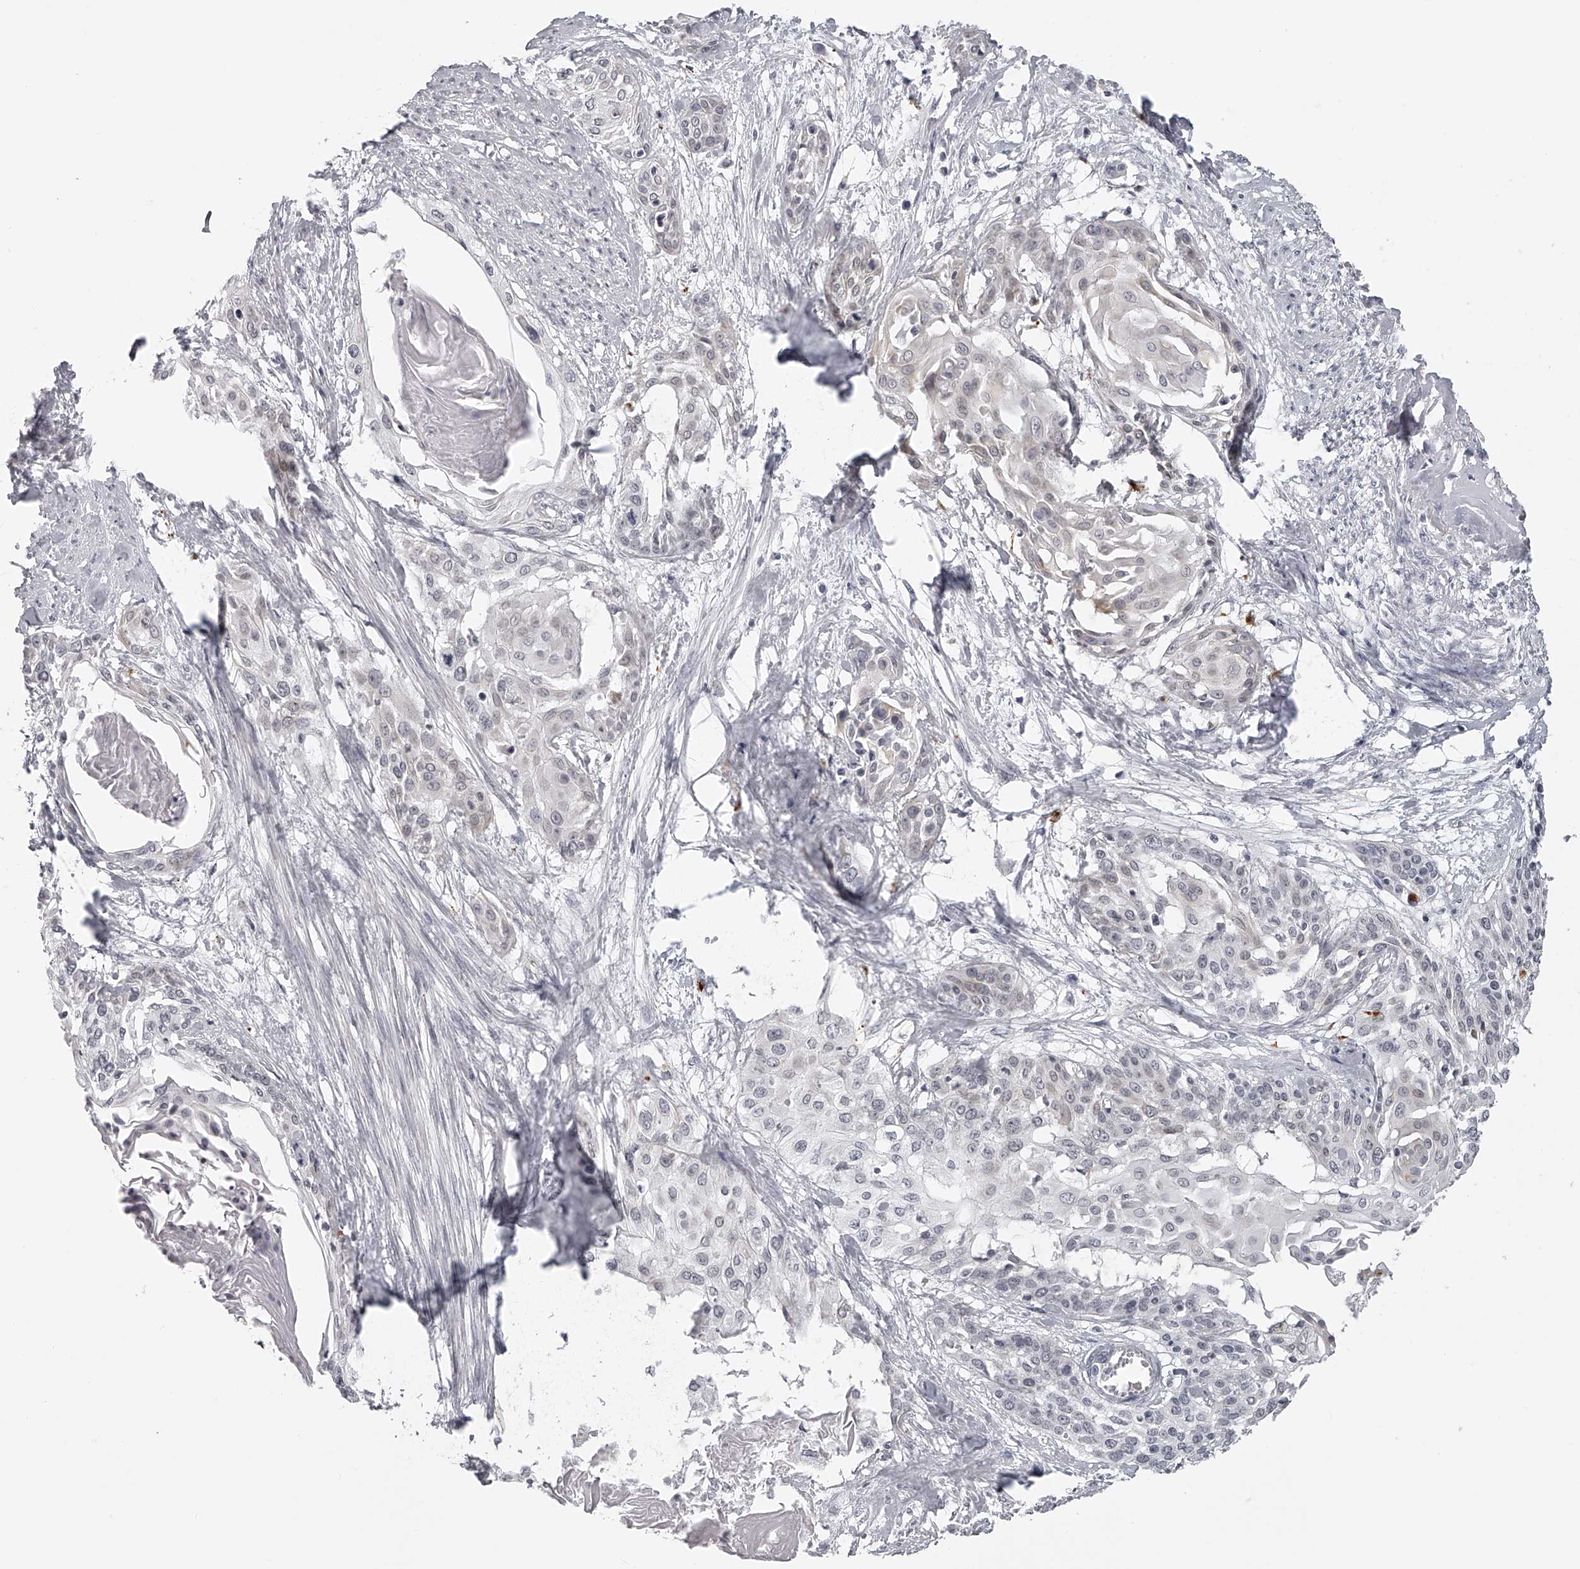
{"staining": {"intensity": "weak", "quantity": "<25%", "location": "cytoplasmic/membranous"}, "tissue": "cervical cancer", "cell_type": "Tumor cells", "image_type": "cancer", "snomed": [{"axis": "morphology", "description": "Squamous cell carcinoma, NOS"}, {"axis": "topography", "description": "Cervix"}], "caption": "This is an immunohistochemistry (IHC) photomicrograph of human cervical cancer (squamous cell carcinoma). There is no expression in tumor cells.", "gene": "RNF220", "patient": {"sex": "female", "age": 57}}